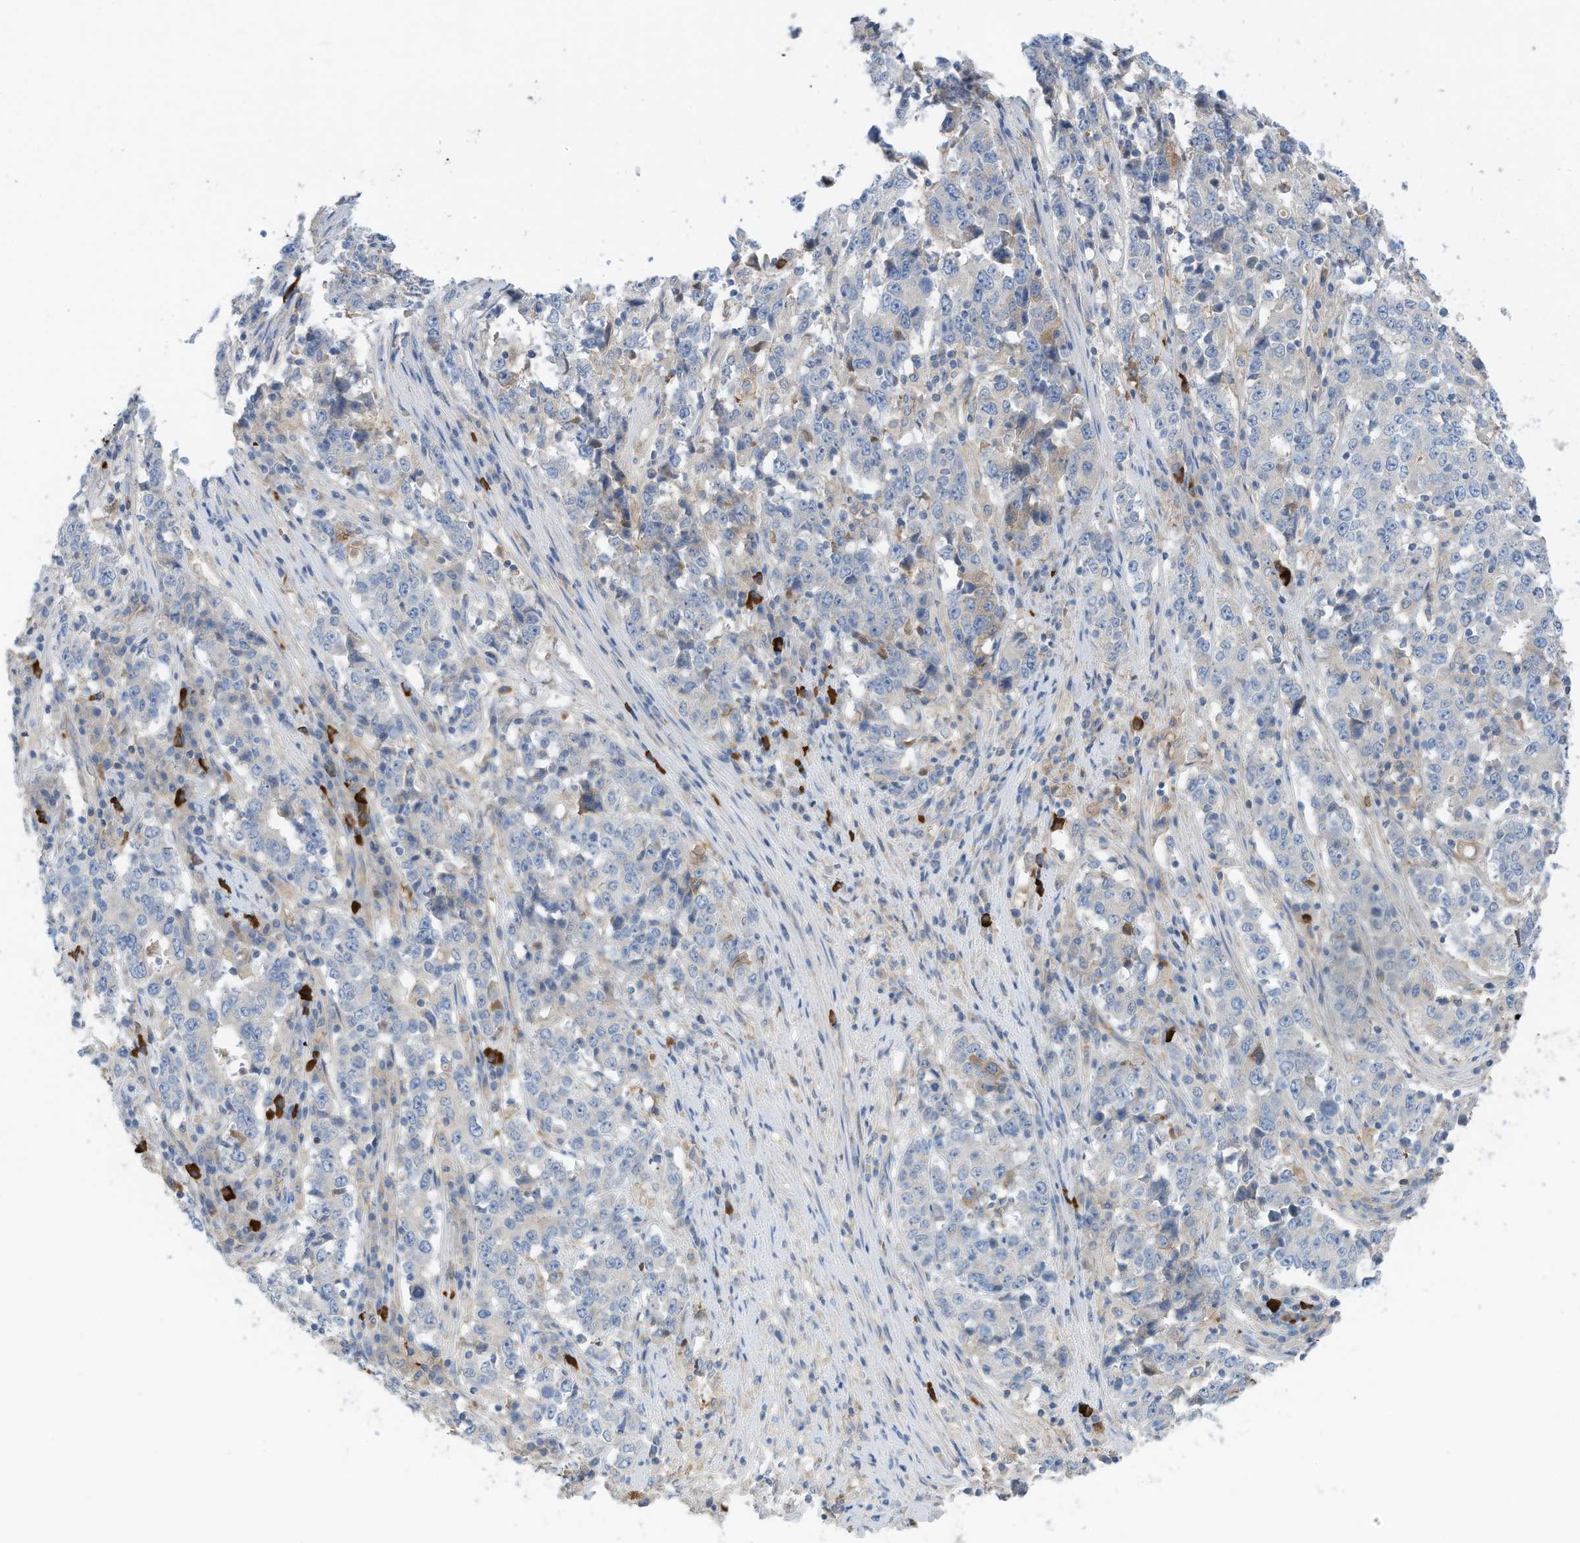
{"staining": {"intensity": "negative", "quantity": "none", "location": "none"}, "tissue": "stomach cancer", "cell_type": "Tumor cells", "image_type": "cancer", "snomed": [{"axis": "morphology", "description": "Adenocarcinoma, NOS"}, {"axis": "topography", "description": "Stomach"}], "caption": "This photomicrograph is of stomach cancer stained with immunohistochemistry (IHC) to label a protein in brown with the nuclei are counter-stained blue. There is no positivity in tumor cells.", "gene": "SLC5A11", "patient": {"sex": "male", "age": 59}}